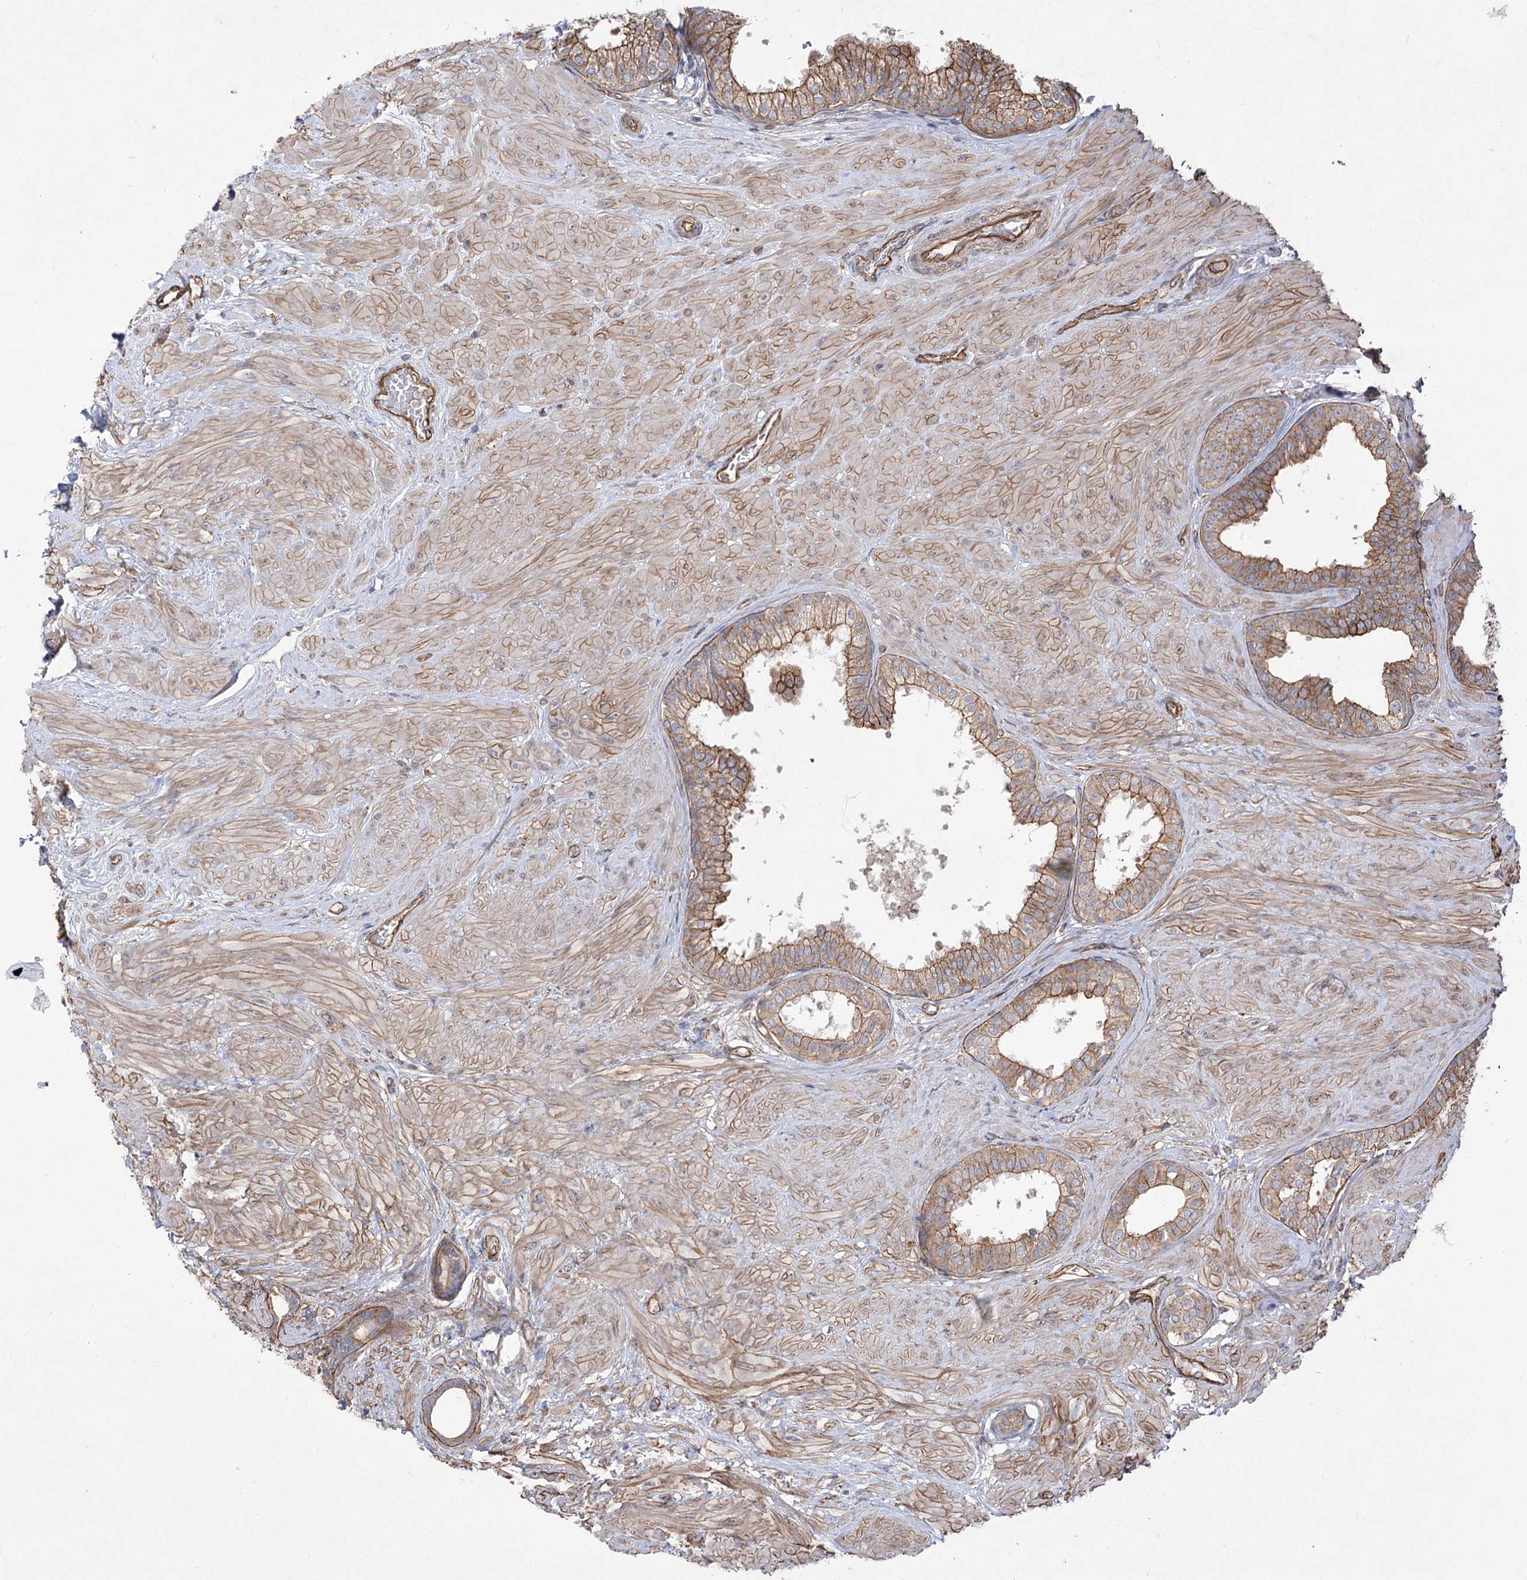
{"staining": {"intensity": "moderate", "quantity": ">75%", "location": "cytoplasmic/membranous"}, "tissue": "prostate", "cell_type": "Glandular cells", "image_type": "normal", "snomed": [{"axis": "morphology", "description": "Normal tissue, NOS"}, {"axis": "topography", "description": "Prostate"}], "caption": "Immunohistochemical staining of normal human prostate displays medium levels of moderate cytoplasmic/membranous staining in approximately >75% of glandular cells.", "gene": "SH3BP5L", "patient": {"sex": "male", "age": 48}}